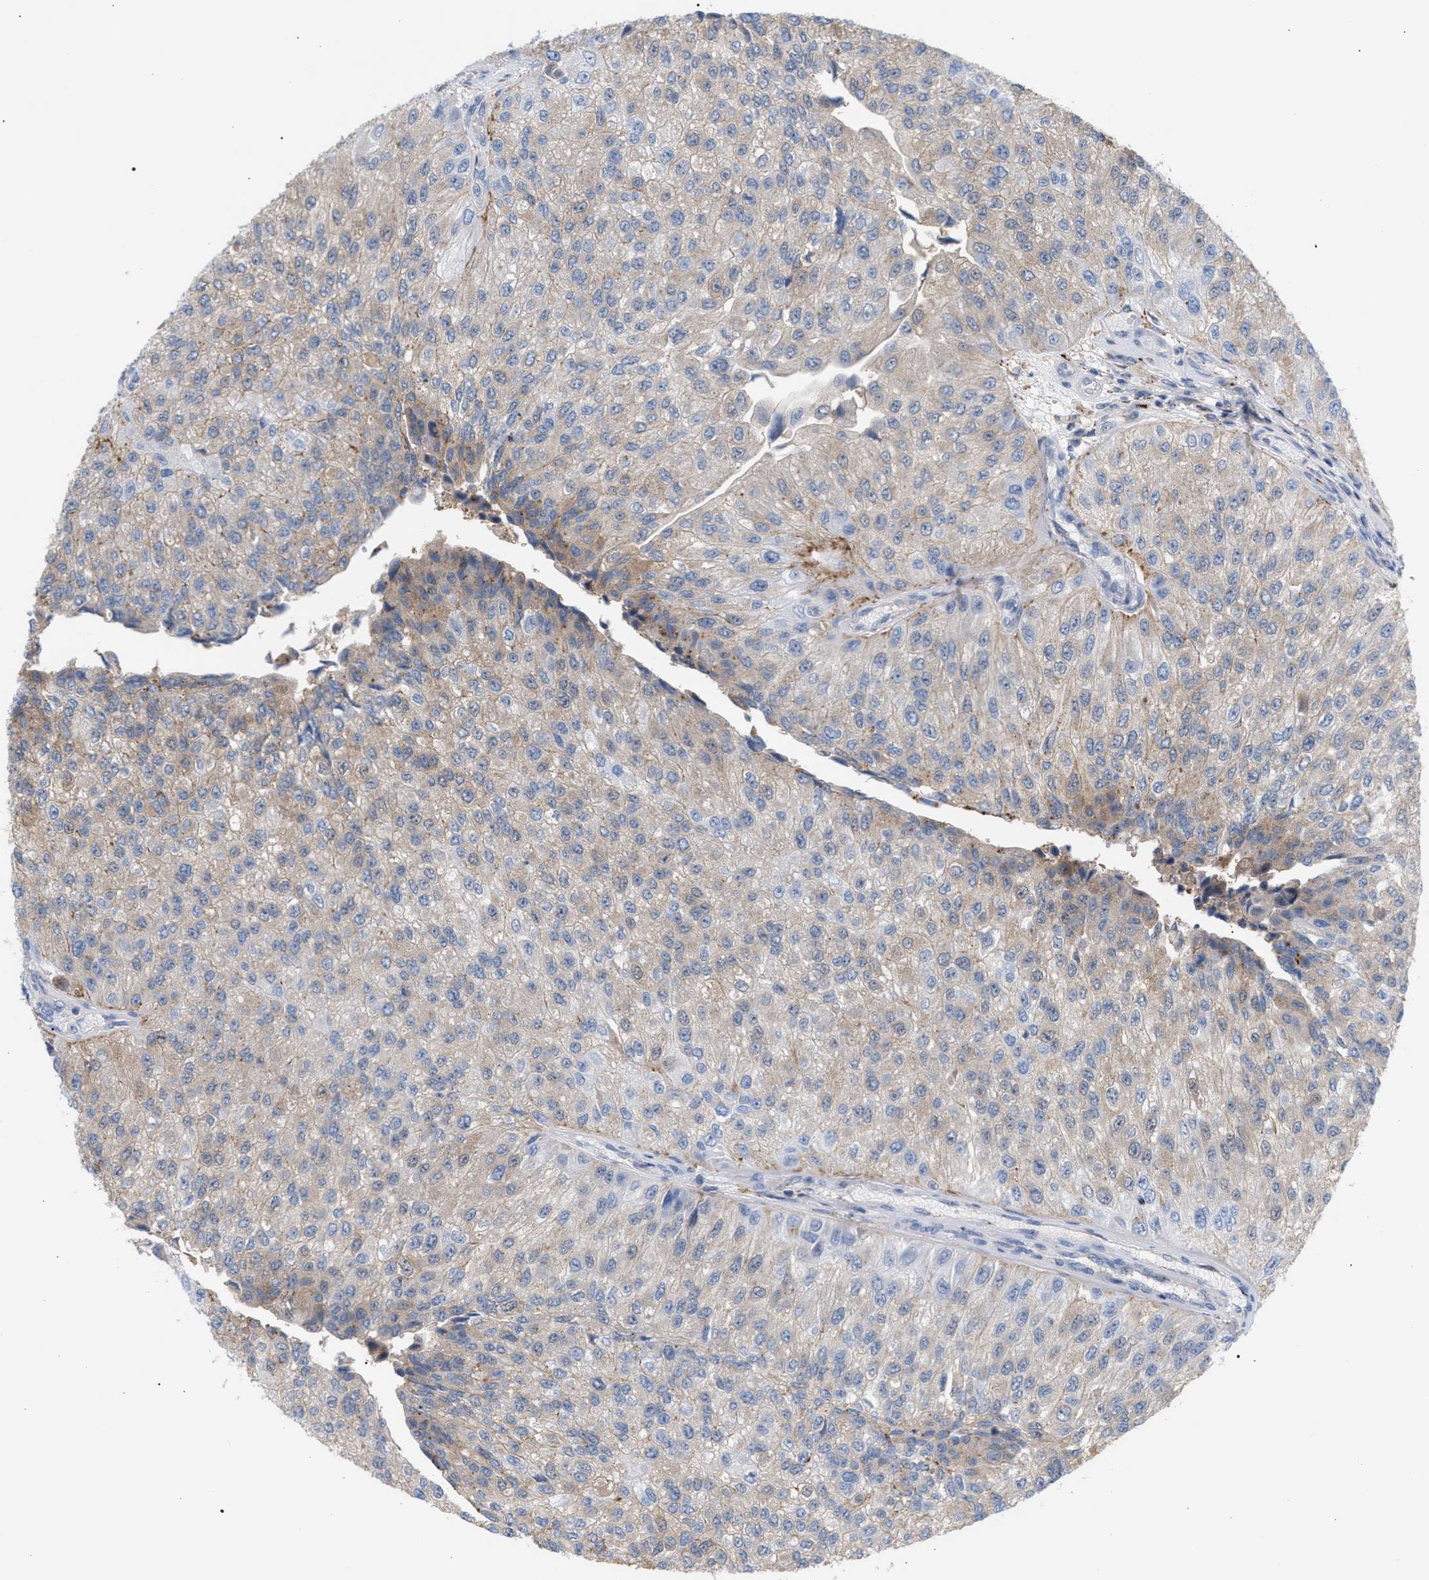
{"staining": {"intensity": "weak", "quantity": "<25%", "location": "cytoplasmic/membranous"}, "tissue": "urothelial cancer", "cell_type": "Tumor cells", "image_type": "cancer", "snomed": [{"axis": "morphology", "description": "Urothelial carcinoma, High grade"}, {"axis": "topography", "description": "Kidney"}, {"axis": "topography", "description": "Urinary bladder"}], "caption": "This is an IHC image of human urothelial cancer. There is no staining in tumor cells.", "gene": "MBTD1", "patient": {"sex": "male", "age": 77}}